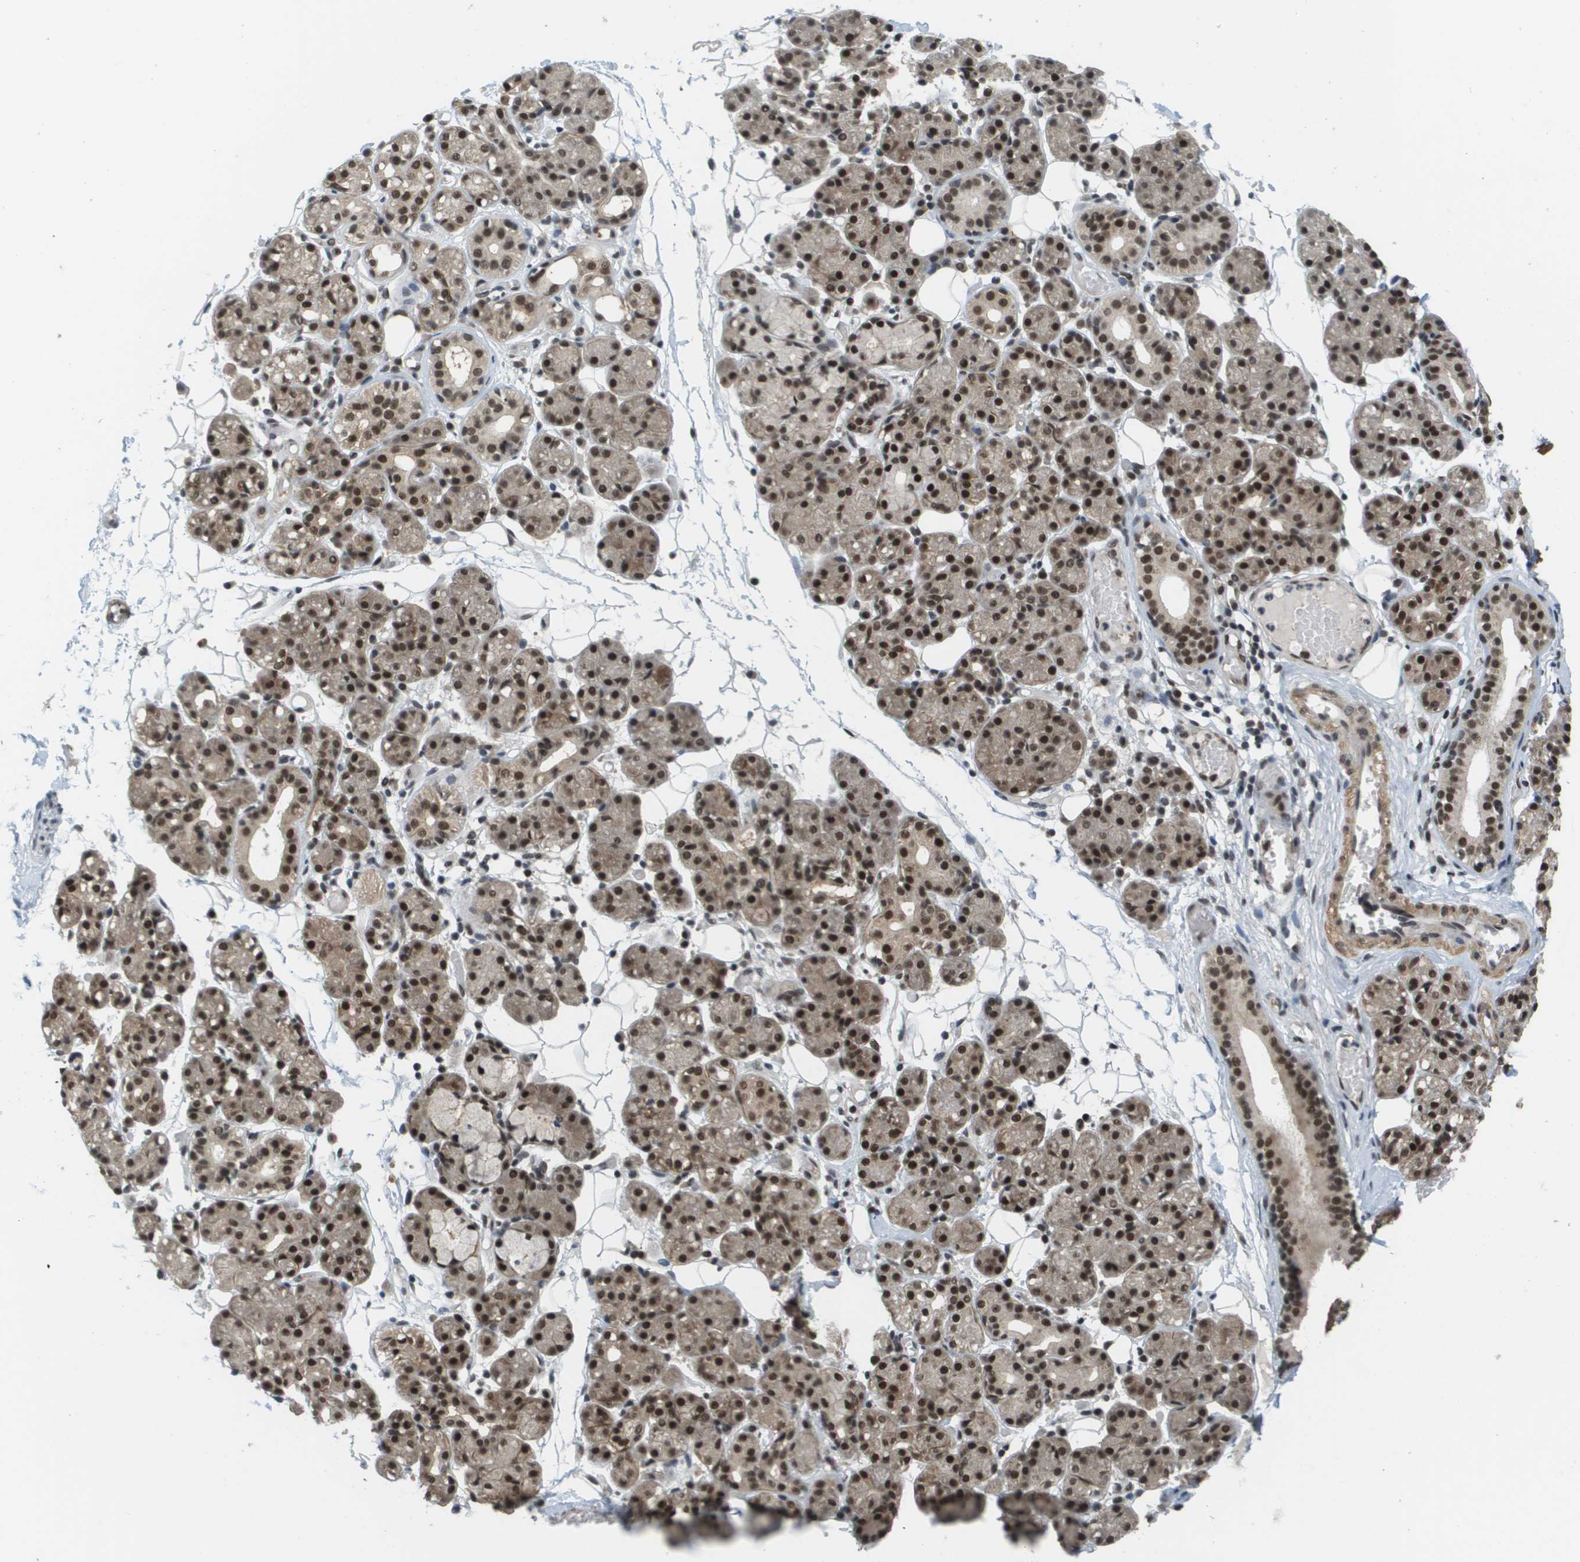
{"staining": {"intensity": "strong", "quantity": ">75%", "location": "cytoplasmic/membranous,nuclear"}, "tissue": "salivary gland", "cell_type": "Glandular cells", "image_type": "normal", "snomed": [{"axis": "morphology", "description": "Normal tissue, NOS"}, {"axis": "topography", "description": "Salivary gland"}], "caption": "Approximately >75% of glandular cells in unremarkable human salivary gland display strong cytoplasmic/membranous,nuclear protein staining as visualized by brown immunohistochemical staining.", "gene": "PRCC", "patient": {"sex": "male", "age": 63}}